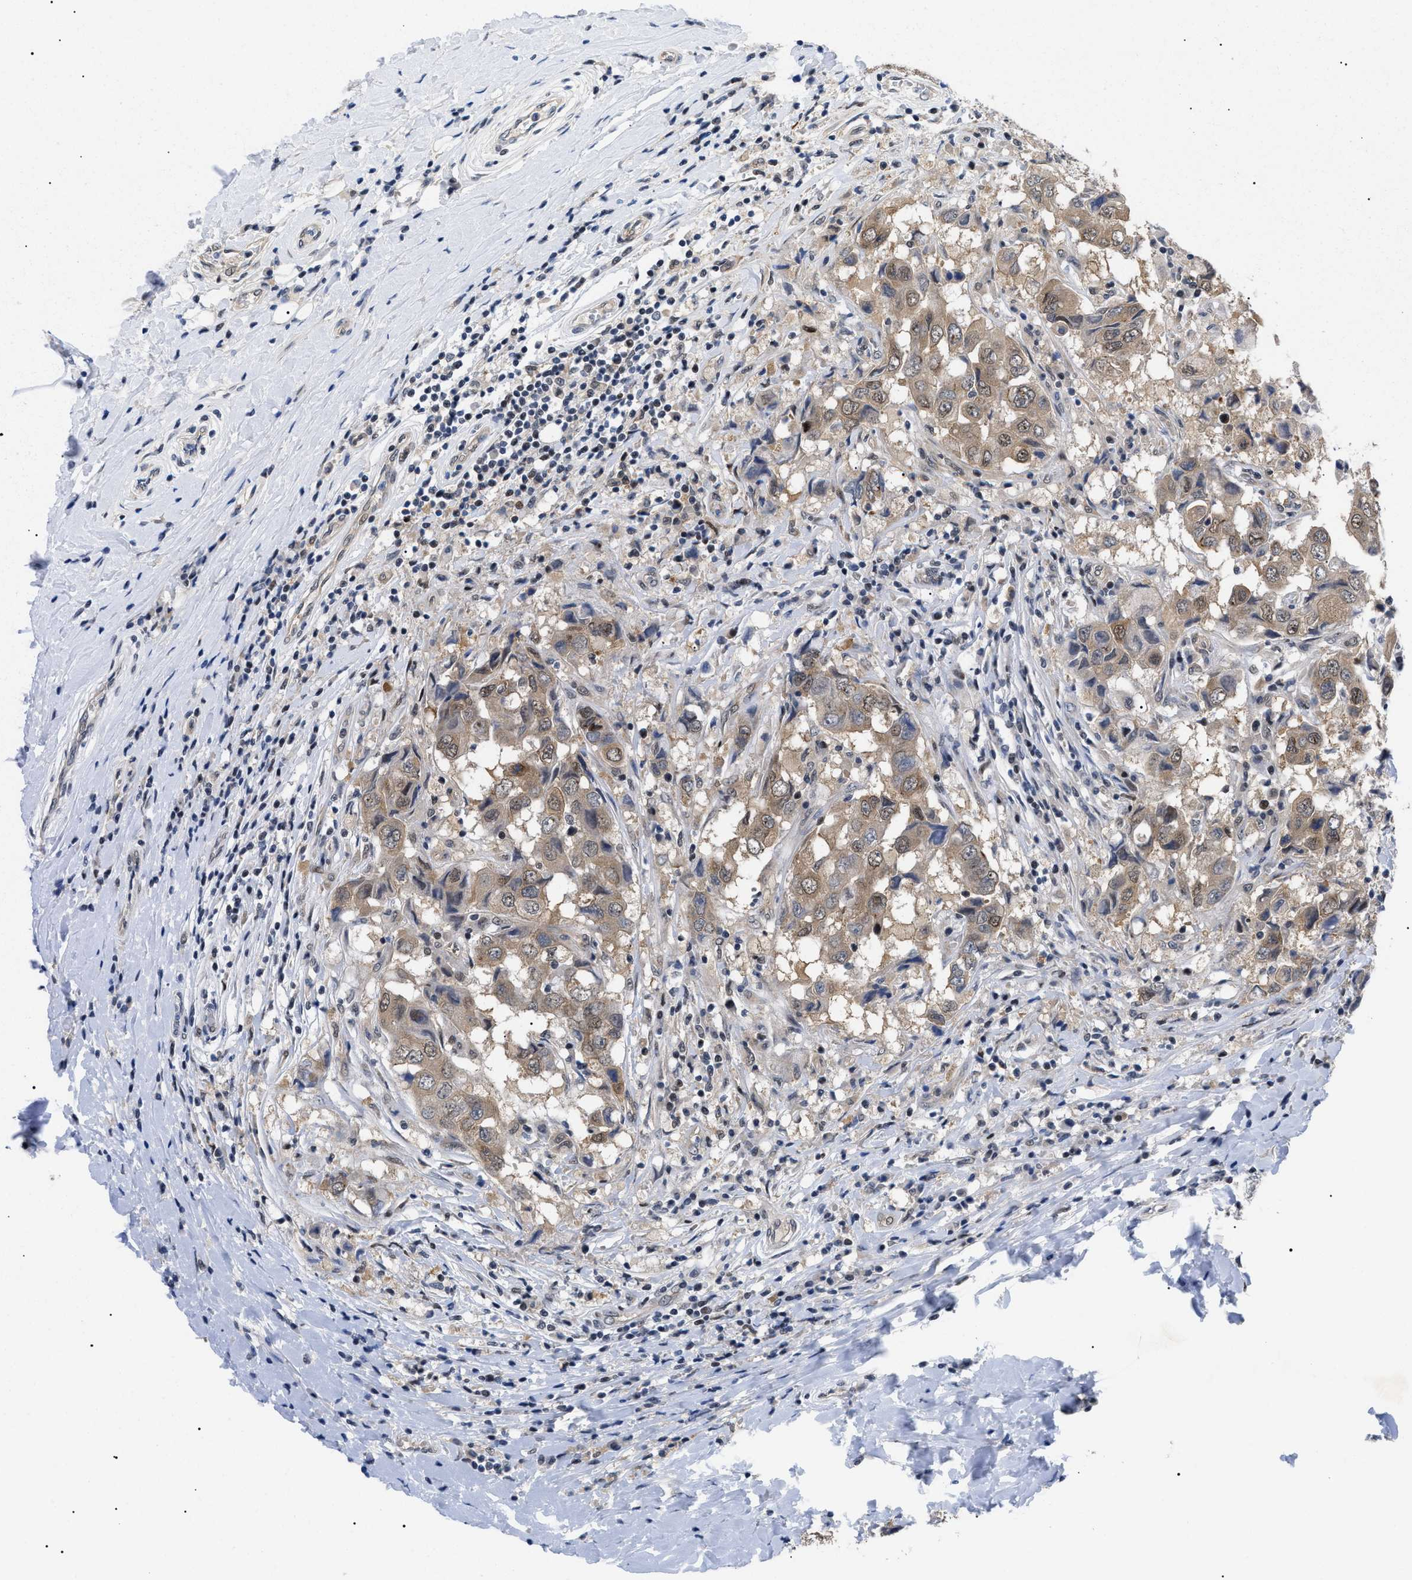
{"staining": {"intensity": "moderate", "quantity": ">75%", "location": "cytoplasmic/membranous,nuclear"}, "tissue": "breast cancer", "cell_type": "Tumor cells", "image_type": "cancer", "snomed": [{"axis": "morphology", "description": "Duct carcinoma"}, {"axis": "topography", "description": "Breast"}], "caption": "An image of human breast cancer (invasive ductal carcinoma) stained for a protein displays moderate cytoplasmic/membranous and nuclear brown staining in tumor cells.", "gene": "GARRE1", "patient": {"sex": "female", "age": 27}}